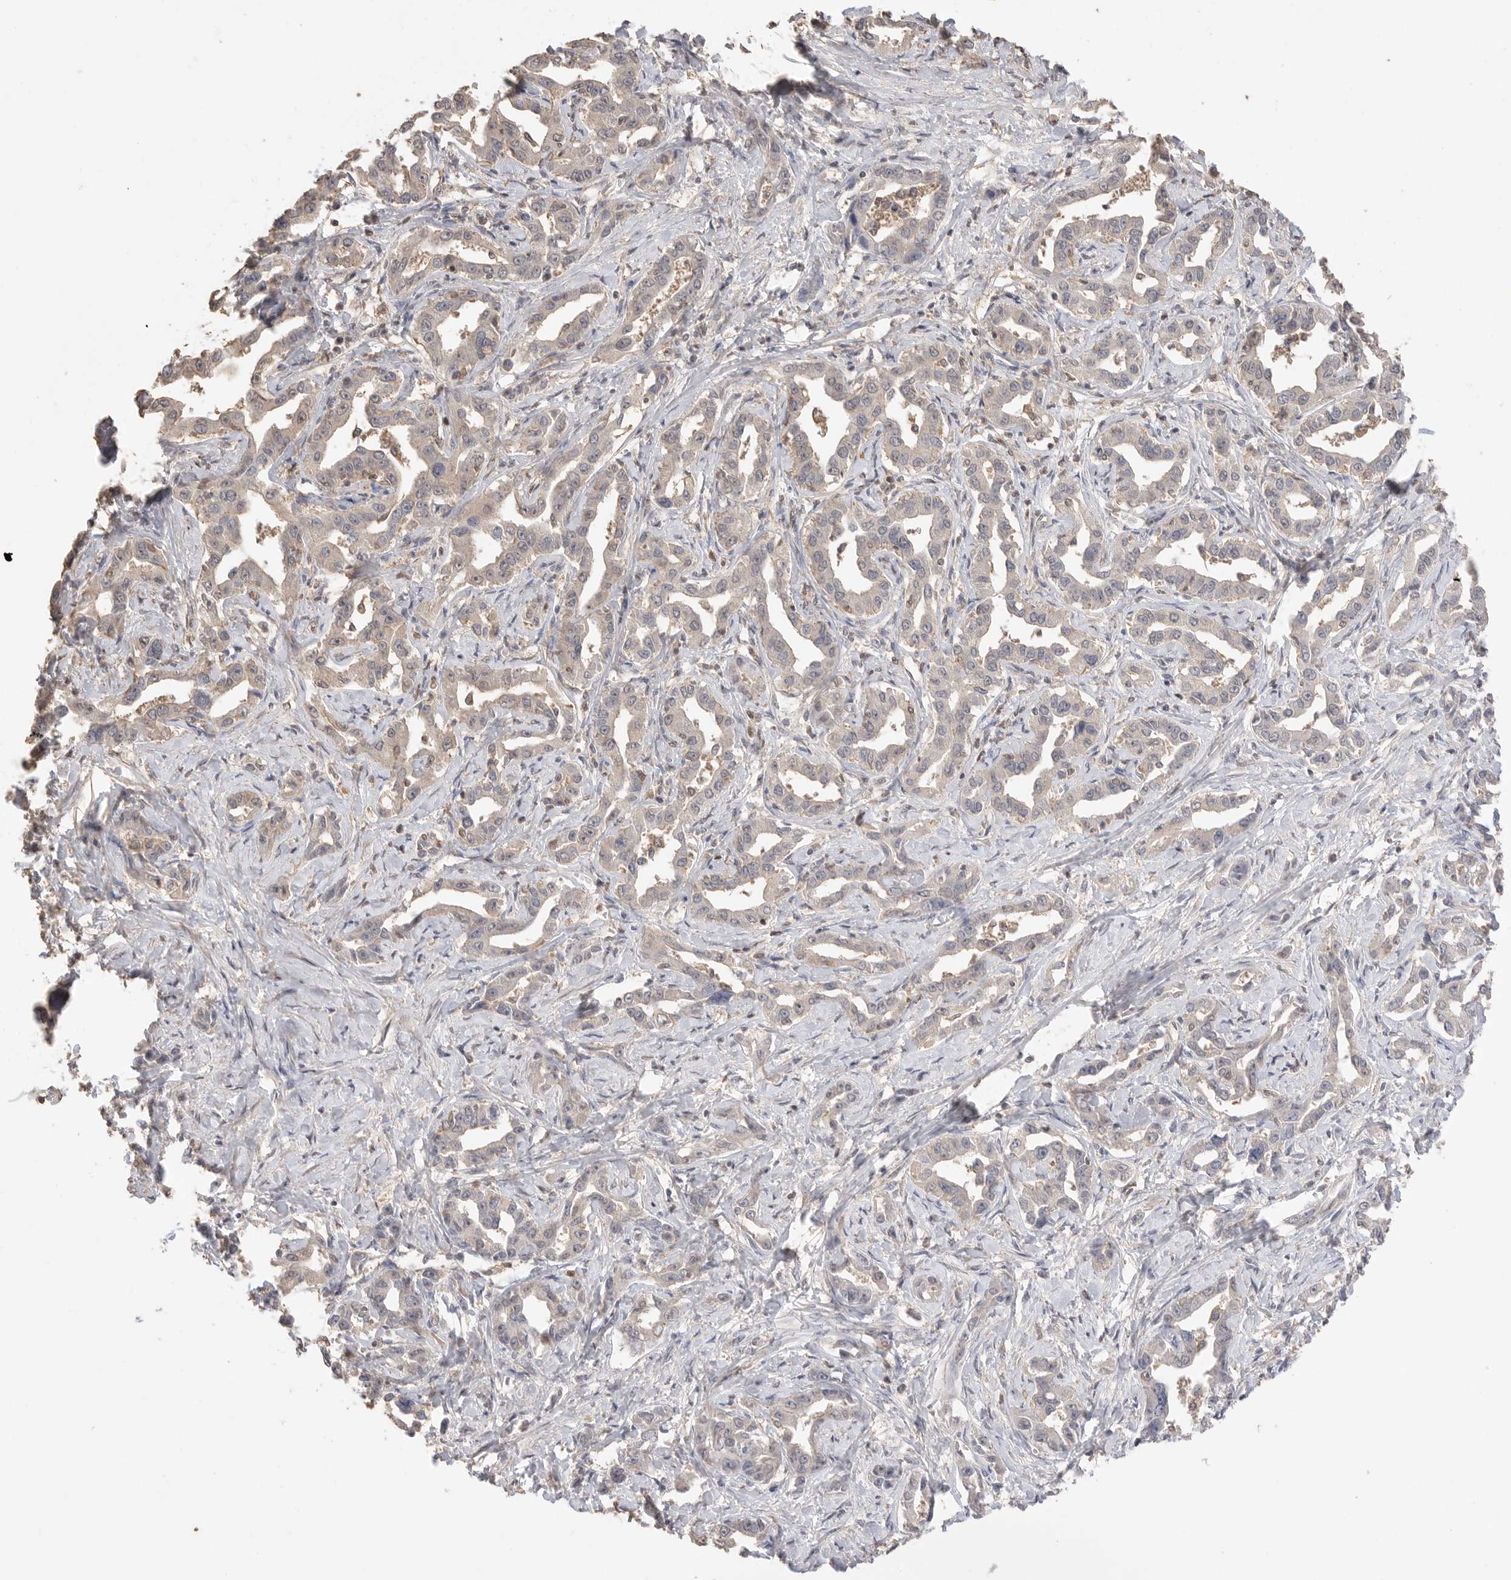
{"staining": {"intensity": "negative", "quantity": "none", "location": "none"}, "tissue": "liver cancer", "cell_type": "Tumor cells", "image_type": "cancer", "snomed": [{"axis": "morphology", "description": "Cholangiocarcinoma"}, {"axis": "topography", "description": "Liver"}], "caption": "Immunohistochemistry of human cholangiocarcinoma (liver) shows no positivity in tumor cells.", "gene": "MAP2K1", "patient": {"sex": "male", "age": 59}}